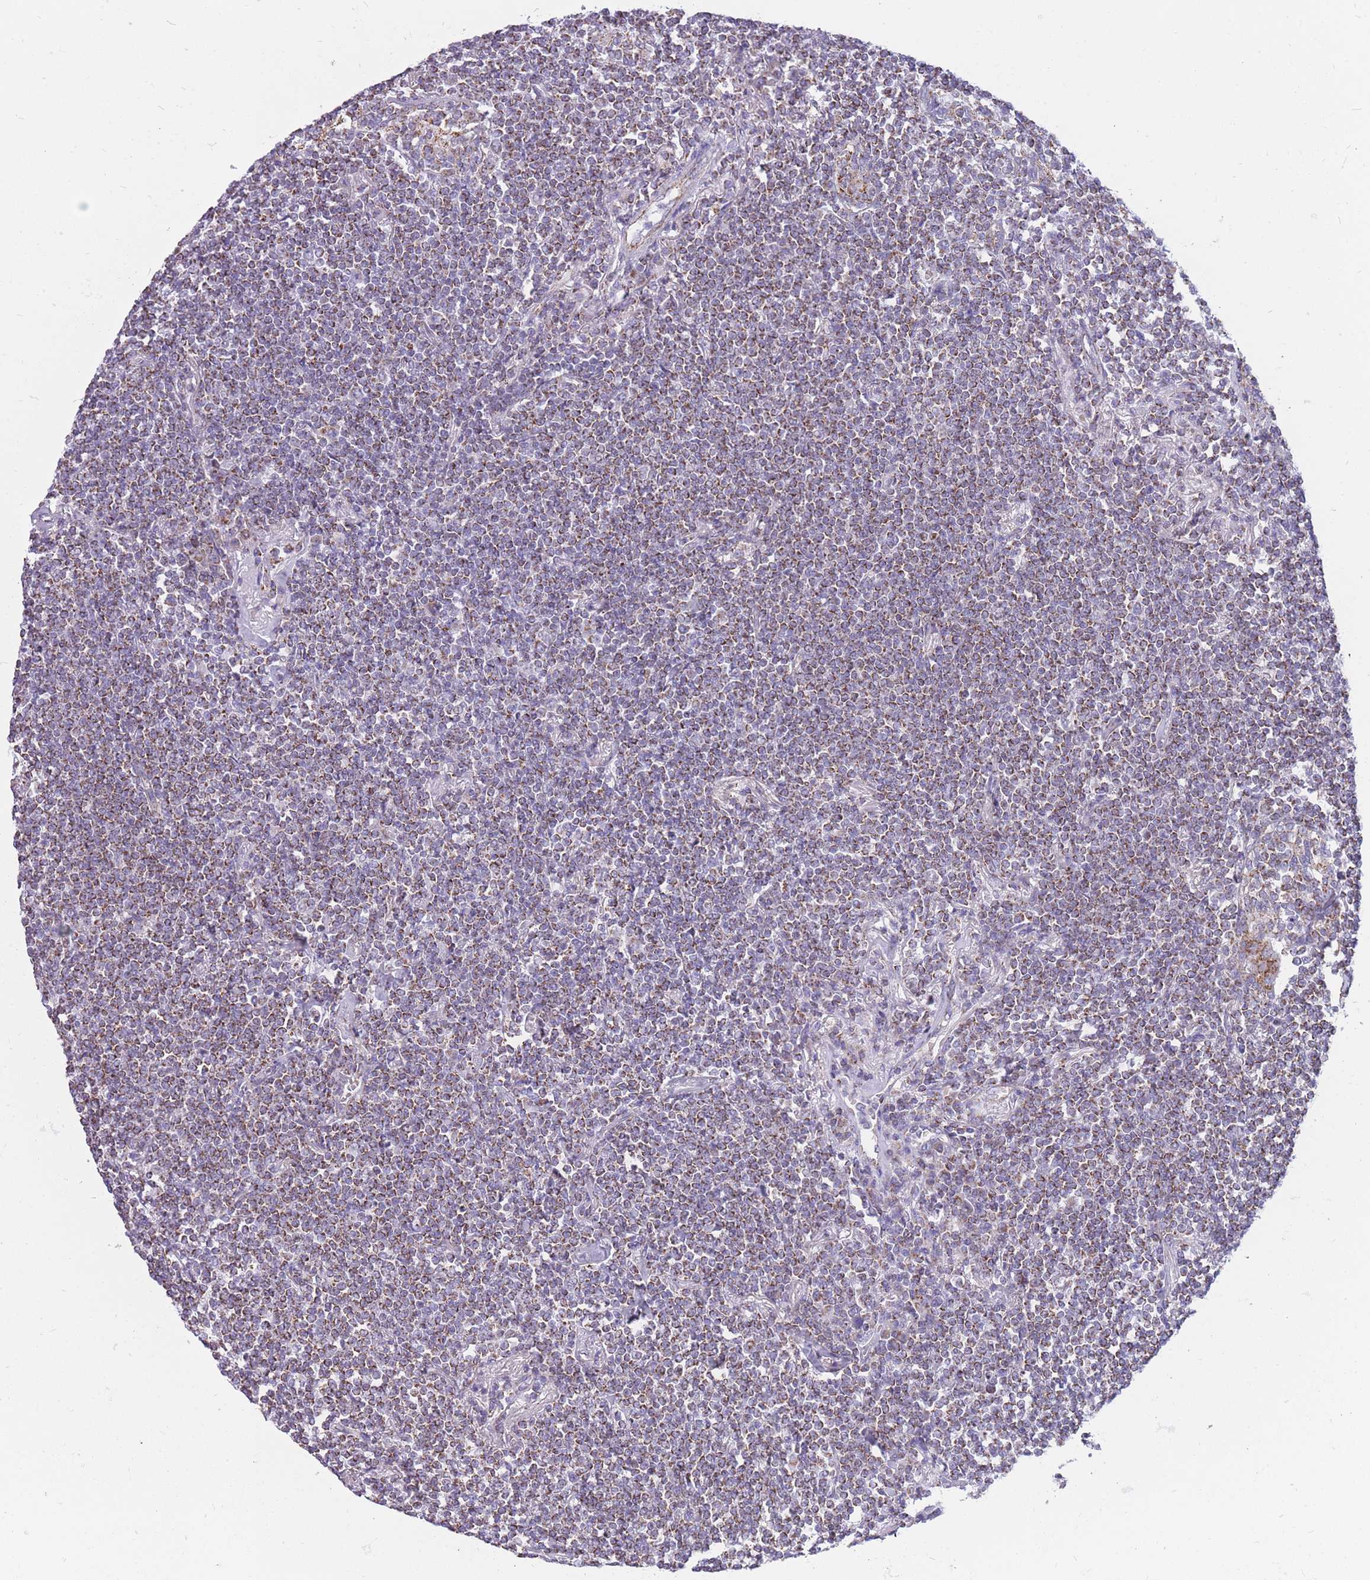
{"staining": {"intensity": "moderate", "quantity": ">75%", "location": "cytoplasmic/membranous"}, "tissue": "lymphoma", "cell_type": "Tumor cells", "image_type": "cancer", "snomed": [{"axis": "morphology", "description": "Malignant lymphoma, non-Hodgkin's type, Low grade"}, {"axis": "topography", "description": "Lung"}], "caption": "Brown immunohistochemical staining in lymphoma shows moderate cytoplasmic/membranous expression in approximately >75% of tumor cells. Nuclei are stained in blue.", "gene": "PCSK1", "patient": {"sex": "female", "age": 71}}